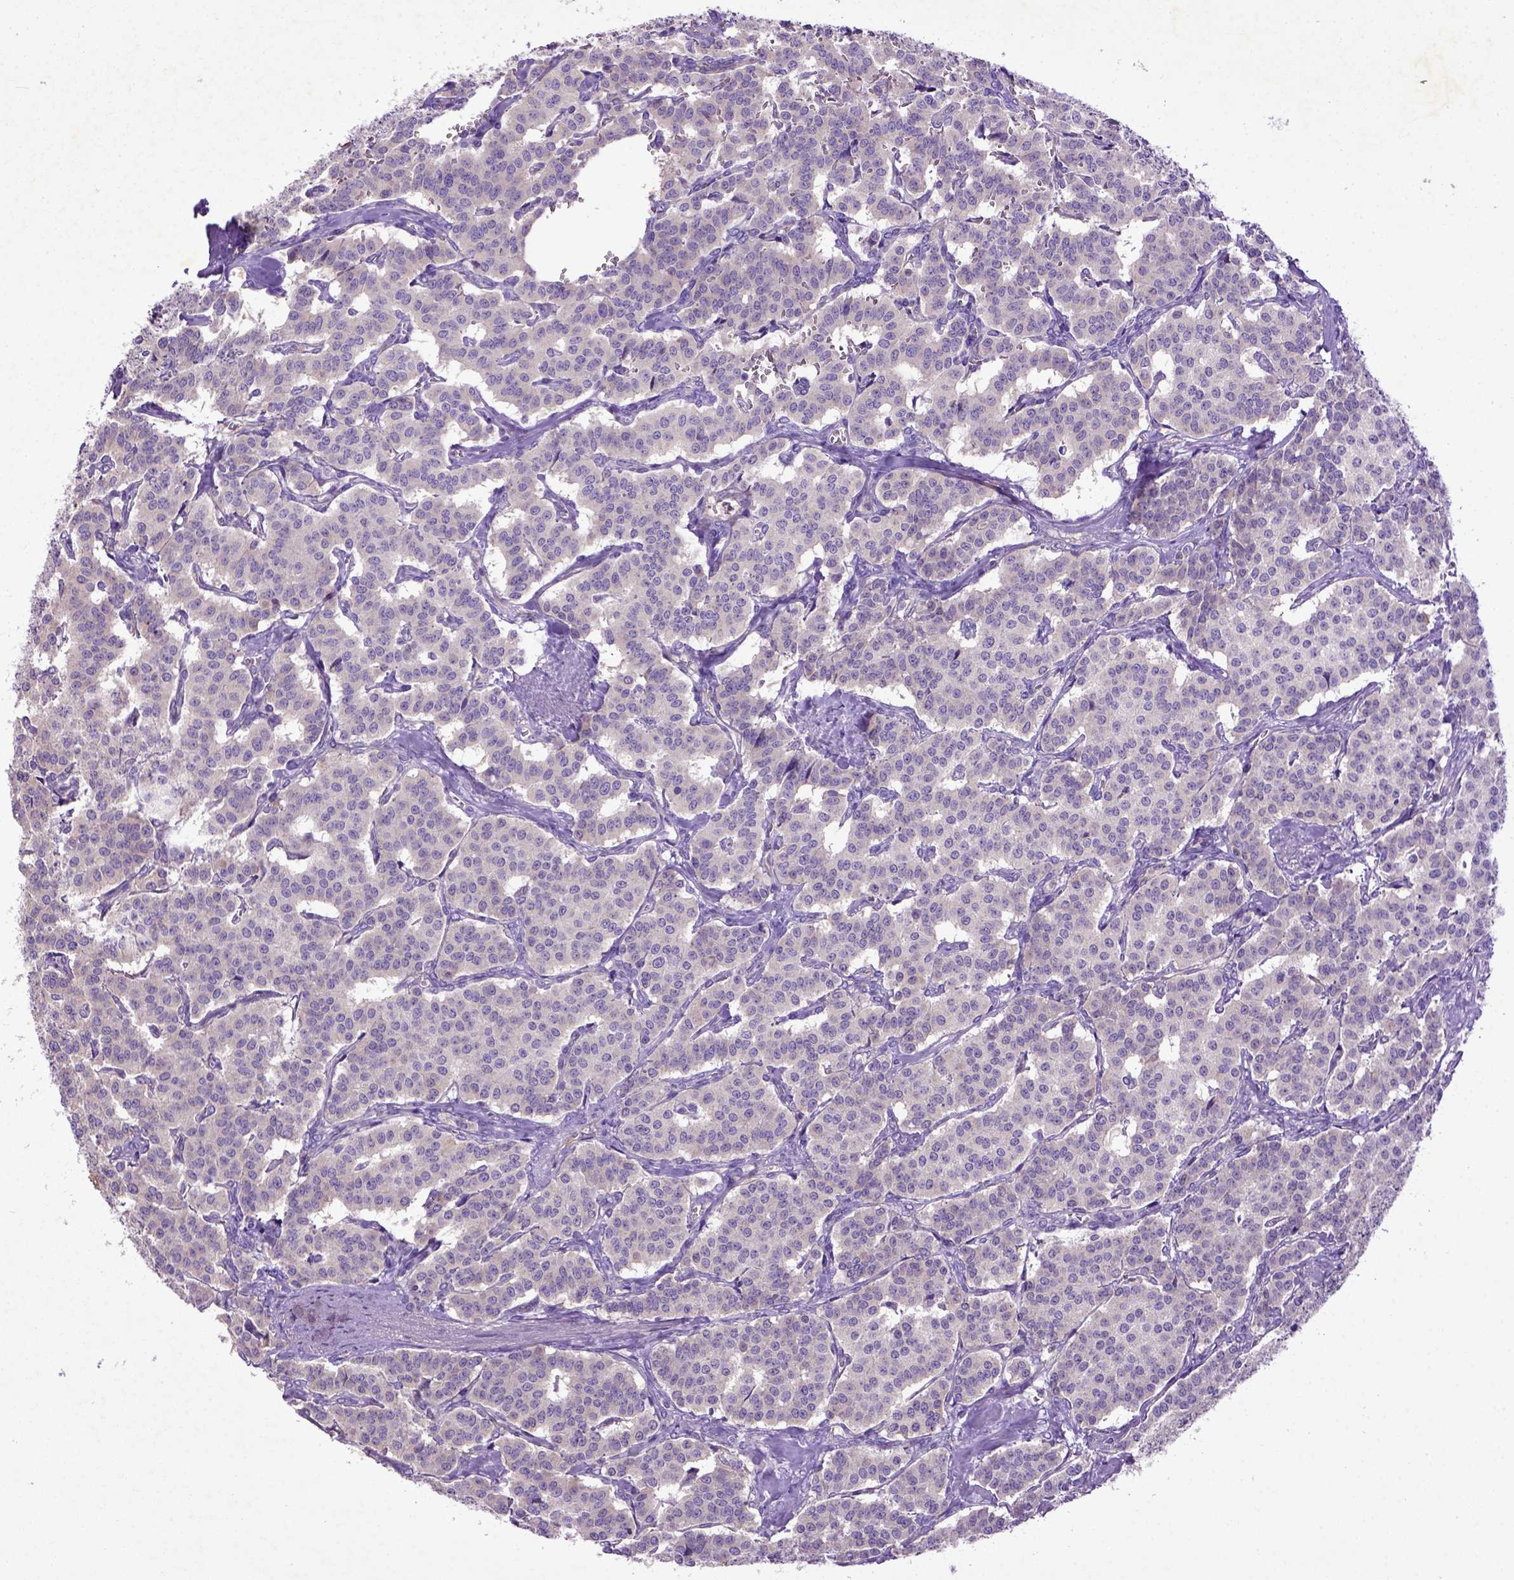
{"staining": {"intensity": "negative", "quantity": "none", "location": "none"}, "tissue": "carcinoid", "cell_type": "Tumor cells", "image_type": "cancer", "snomed": [{"axis": "morphology", "description": "Carcinoid, malignant, NOS"}, {"axis": "topography", "description": "Lung"}], "caption": "Immunohistochemical staining of human carcinoid (malignant) reveals no significant positivity in tumor cells. (Stains: DAB (3,3'-diaminobenzidine) immunohistochemistry with hematoxylin counter stain, Microscopy: brightfield microscopy at high magnification).", "gene": "DEPDC1B", "patient": {"sex": "female", "age": 46}}